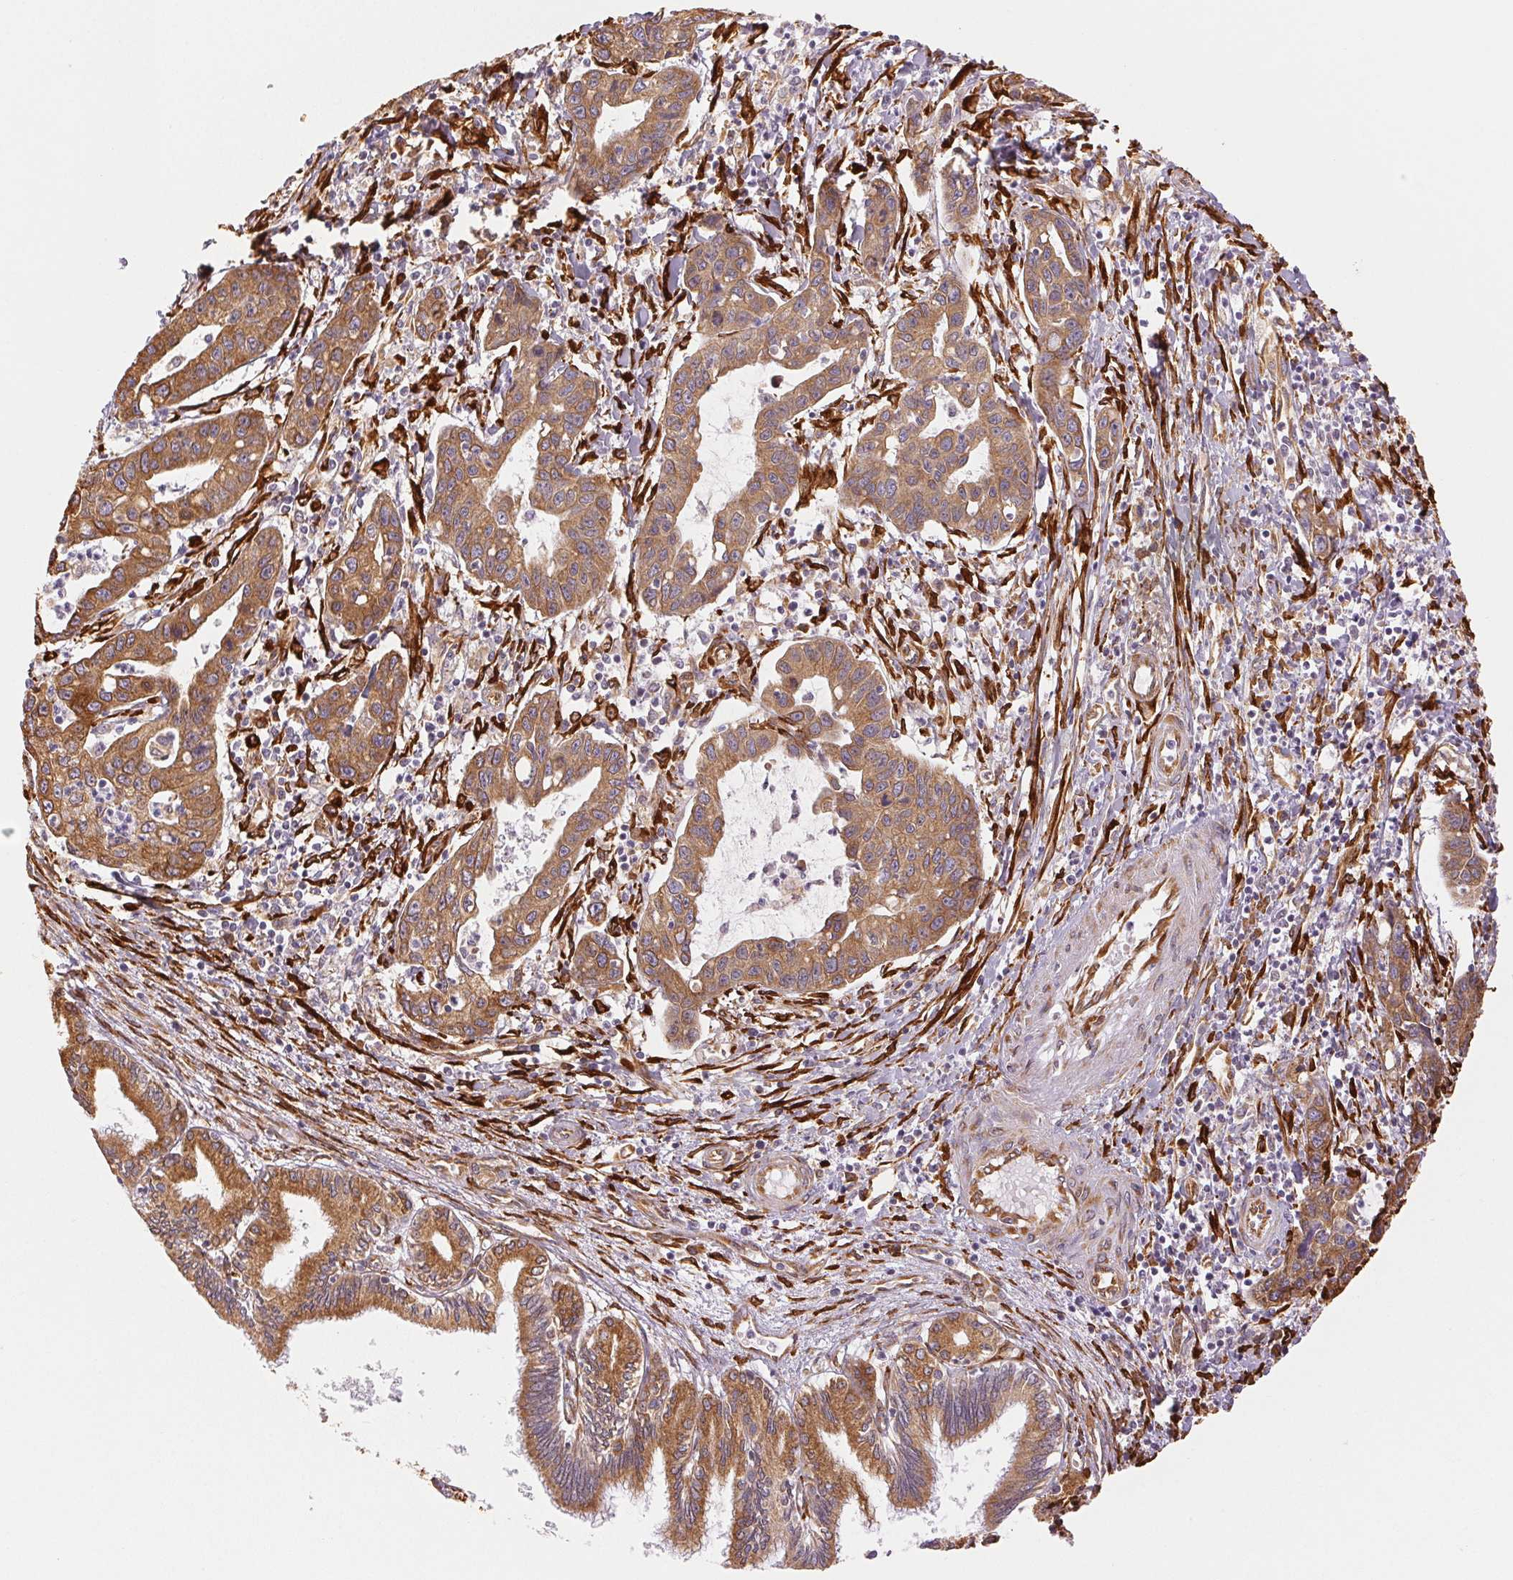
{"staining": {"intensity": "moderate", "quantity": ">75%", "location": "cytoplasmic/membranous"}, "tissue": "liver cancer", "cell_type": "Tumor cells", "image_type": "cancer", "snomed": [{"axis": "morphology", "description": "Cholangiocarcinoma"}, {"axis": "topography", "description": "Liver"}], "caption": "About >75% of tumor cells in human cholangiocarcinoma (liver) exhibit moderate cytoplasmic/membranous protein positivity as visualized by brown immunohistochemical staining.", "gene": "RCN3", "patient": {"sex": "male", "age": 58}}